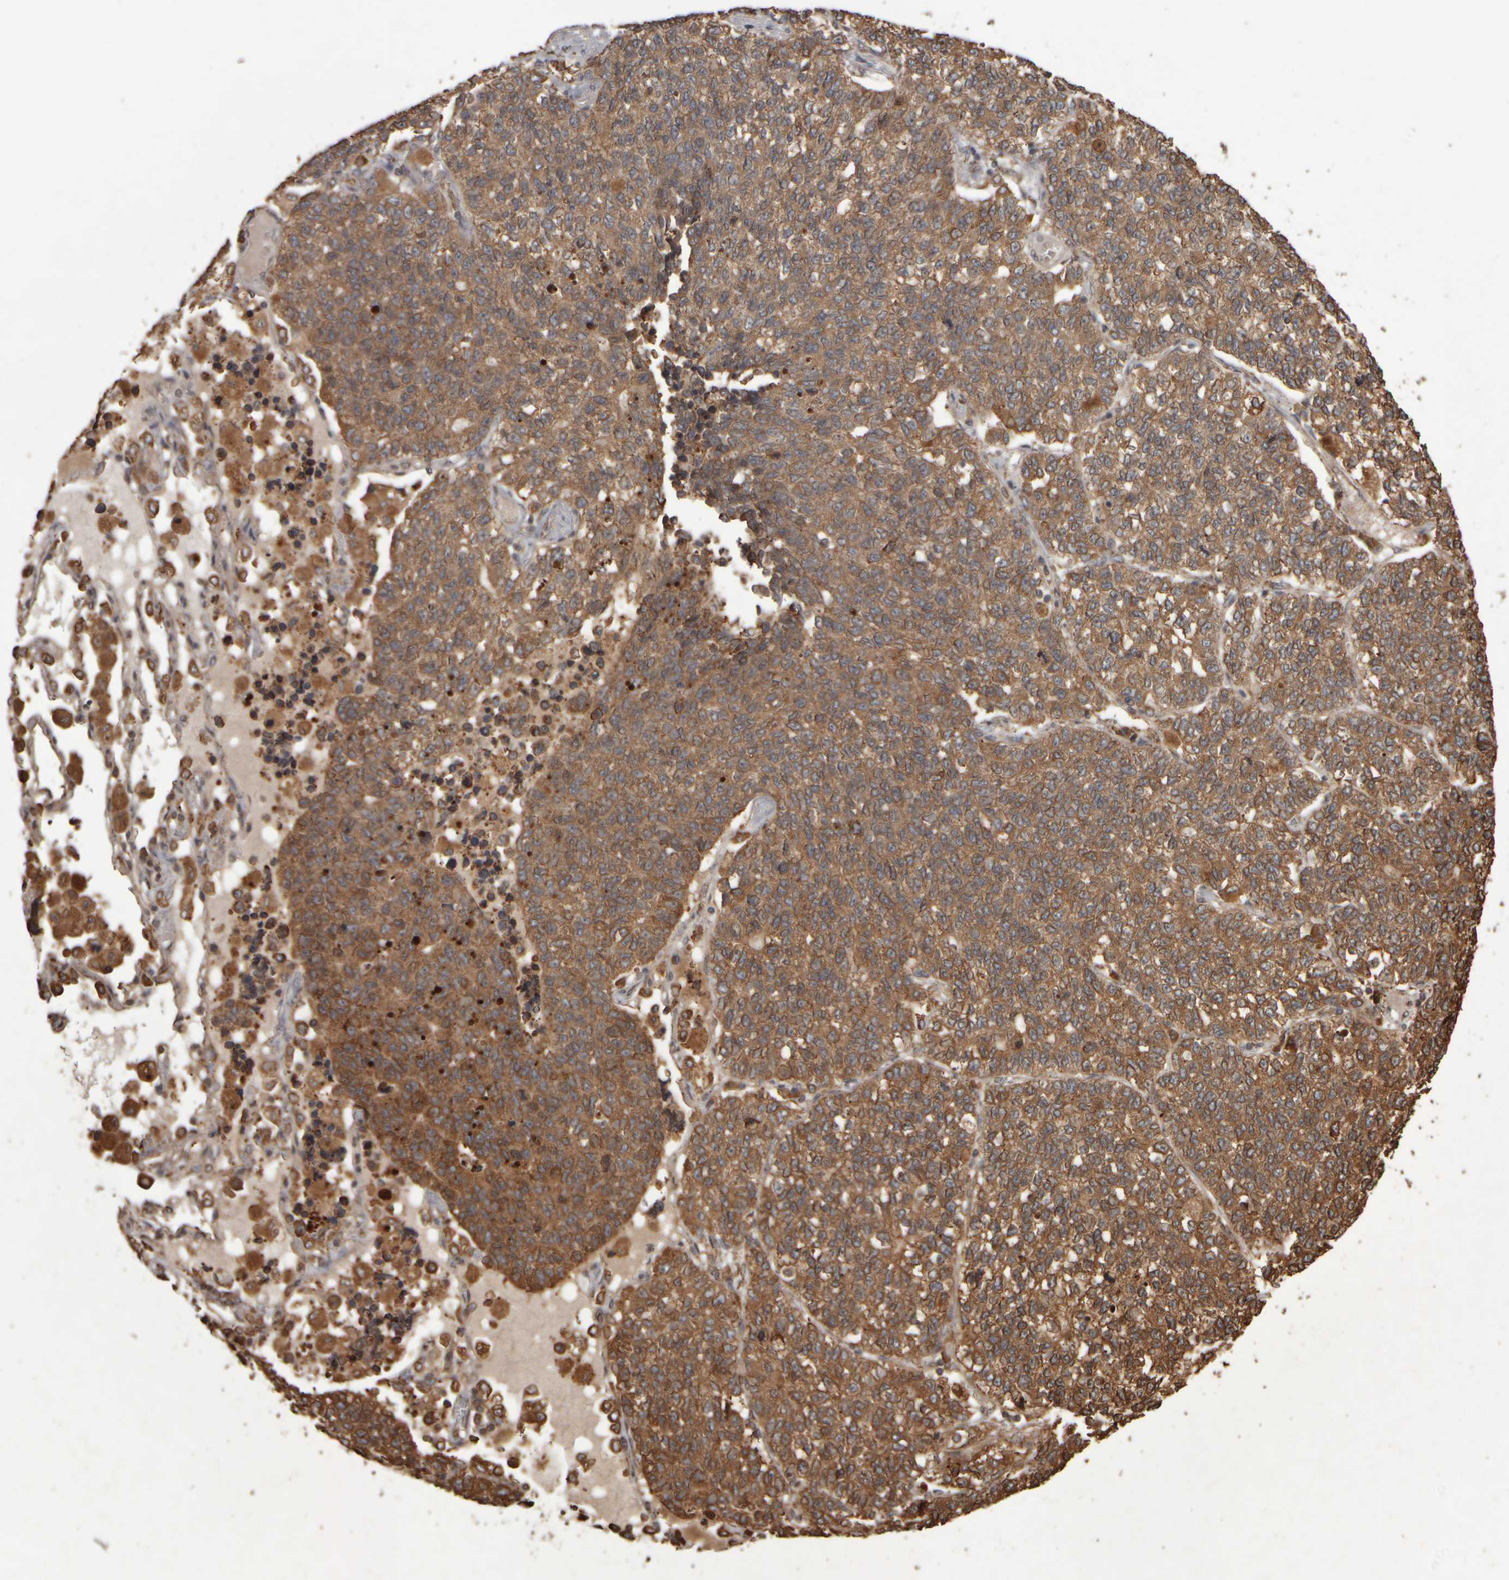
{"staining": {"intensity": "moderate", "quantity": ">75%", "location": "cytoplasmic/membranous"}, "tissue": "lung cancer", "cell_type": "Tumor cells", "image_type": "cancer", "snomed": [{"axis": "morphology", "description": "Adenocarcinoma, NOS"}, {"axis": "topography", "description": "Lung"}], "caption": "This photomicrograph exhibits lung cancer (adenocarcinoma) stained with IHC to label a protein in brown. The cytoplasmic/membranous of tumor cells show moderate positivity for the protein. Nuclei are counter-stained blue.", "gene": "AGBL3", "patient": {"sex": "male", "age": 49}}